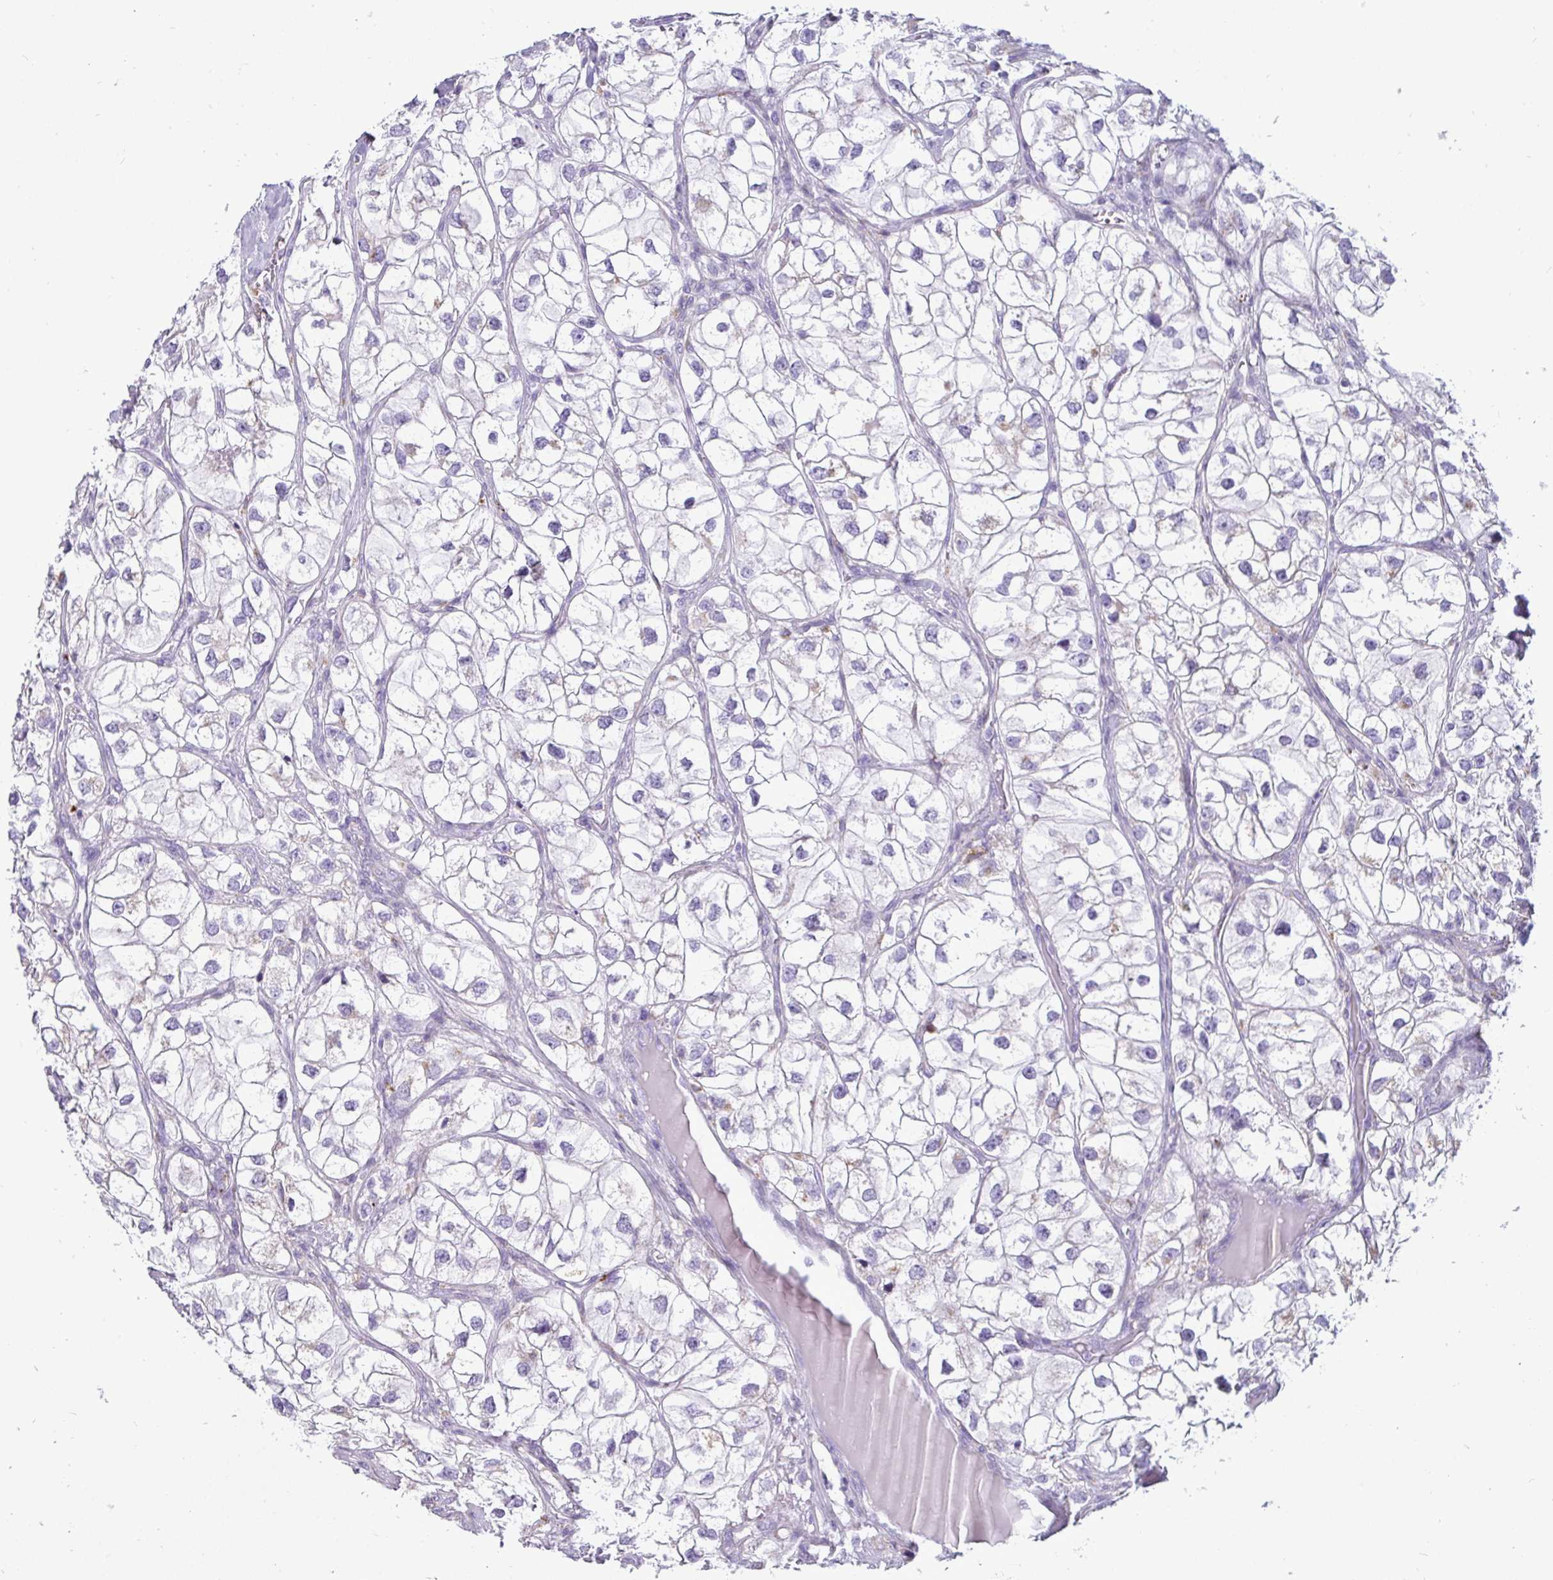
{"staining": {"intensity": "negative", "quantity": "none", "location": "none"}, "tissue": "renal cancer", "cell_type": "Tumor cells", "image_type": "cancer", "snomed": [{"axis": "morphology", "description": "Adenocarcinoma, NOS"}, {"axis": "topography", "description": "Kidney"}], "caption": "Immunohistochemistry (IHC) photomicrograph of neoplastic tissue: renal adenocarcinoma stained with DAB (3,3'-diaminobenzidine) demonstrates no significant protein positivity in tumor cells.", "gene": "CTSZ", "patient": {"sex": "male", "age": 59}}